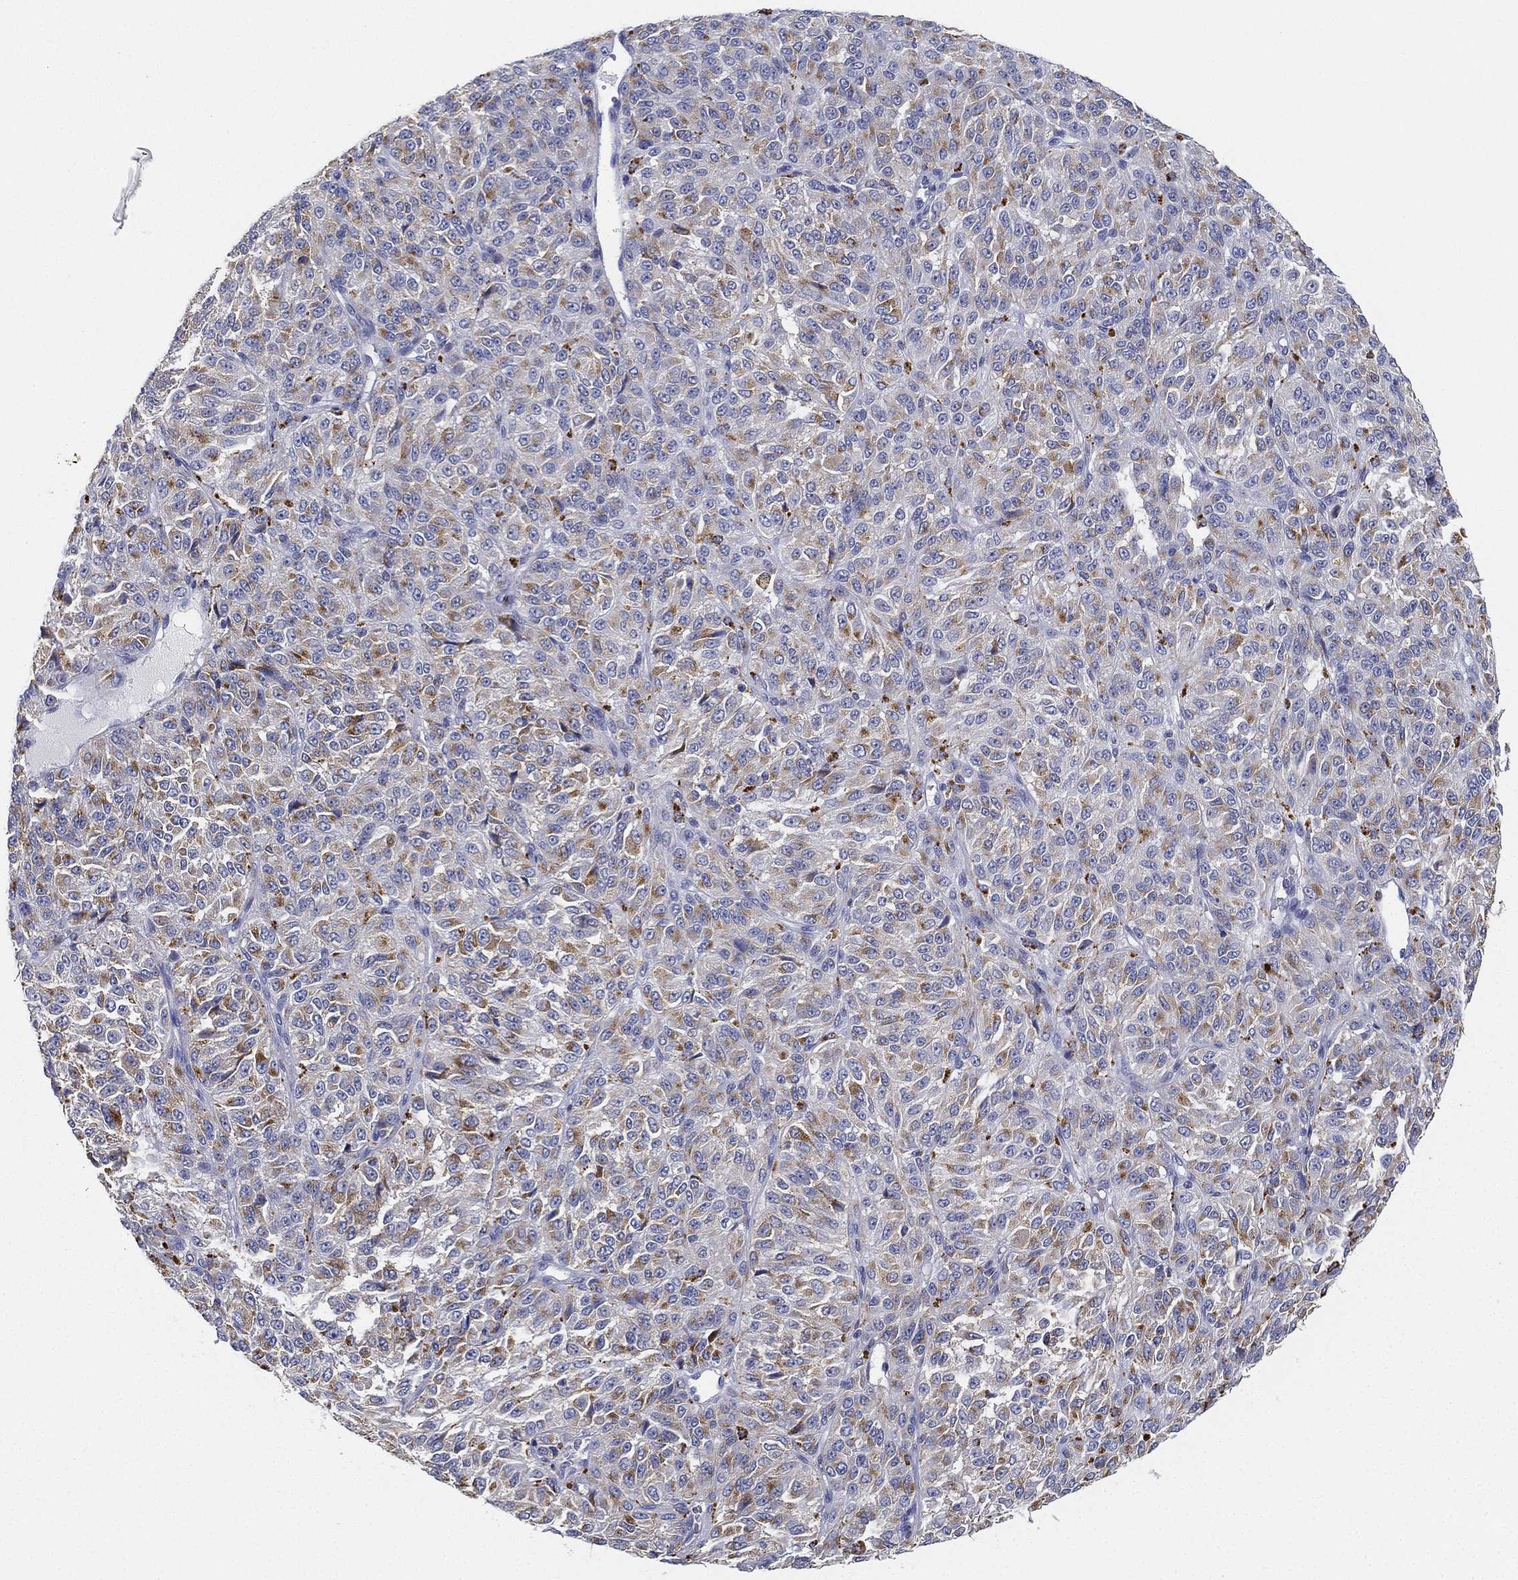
{"staining": {"intensity": "moderate", "quantity": "<25%", "location": "cytoplasmic/membranous"}, "tissue": "melanoma", "cell_type": "Tumor cells", "image_type": "cancer", "snomed": [{"axis": "morphology", "description": "Malignant melanoma, Metastatic site"}, {"axis": "topography", "description": "Brain"}], "caption": "High-power microscopy captured an IHC micrograph of malignant melanoma (metastatic site), revealing moderate cytoplasmic/membranous staining in about <25% of tumor cells.", "gene": "NPC2", "patient": {"sex": "female", "age": 56}}